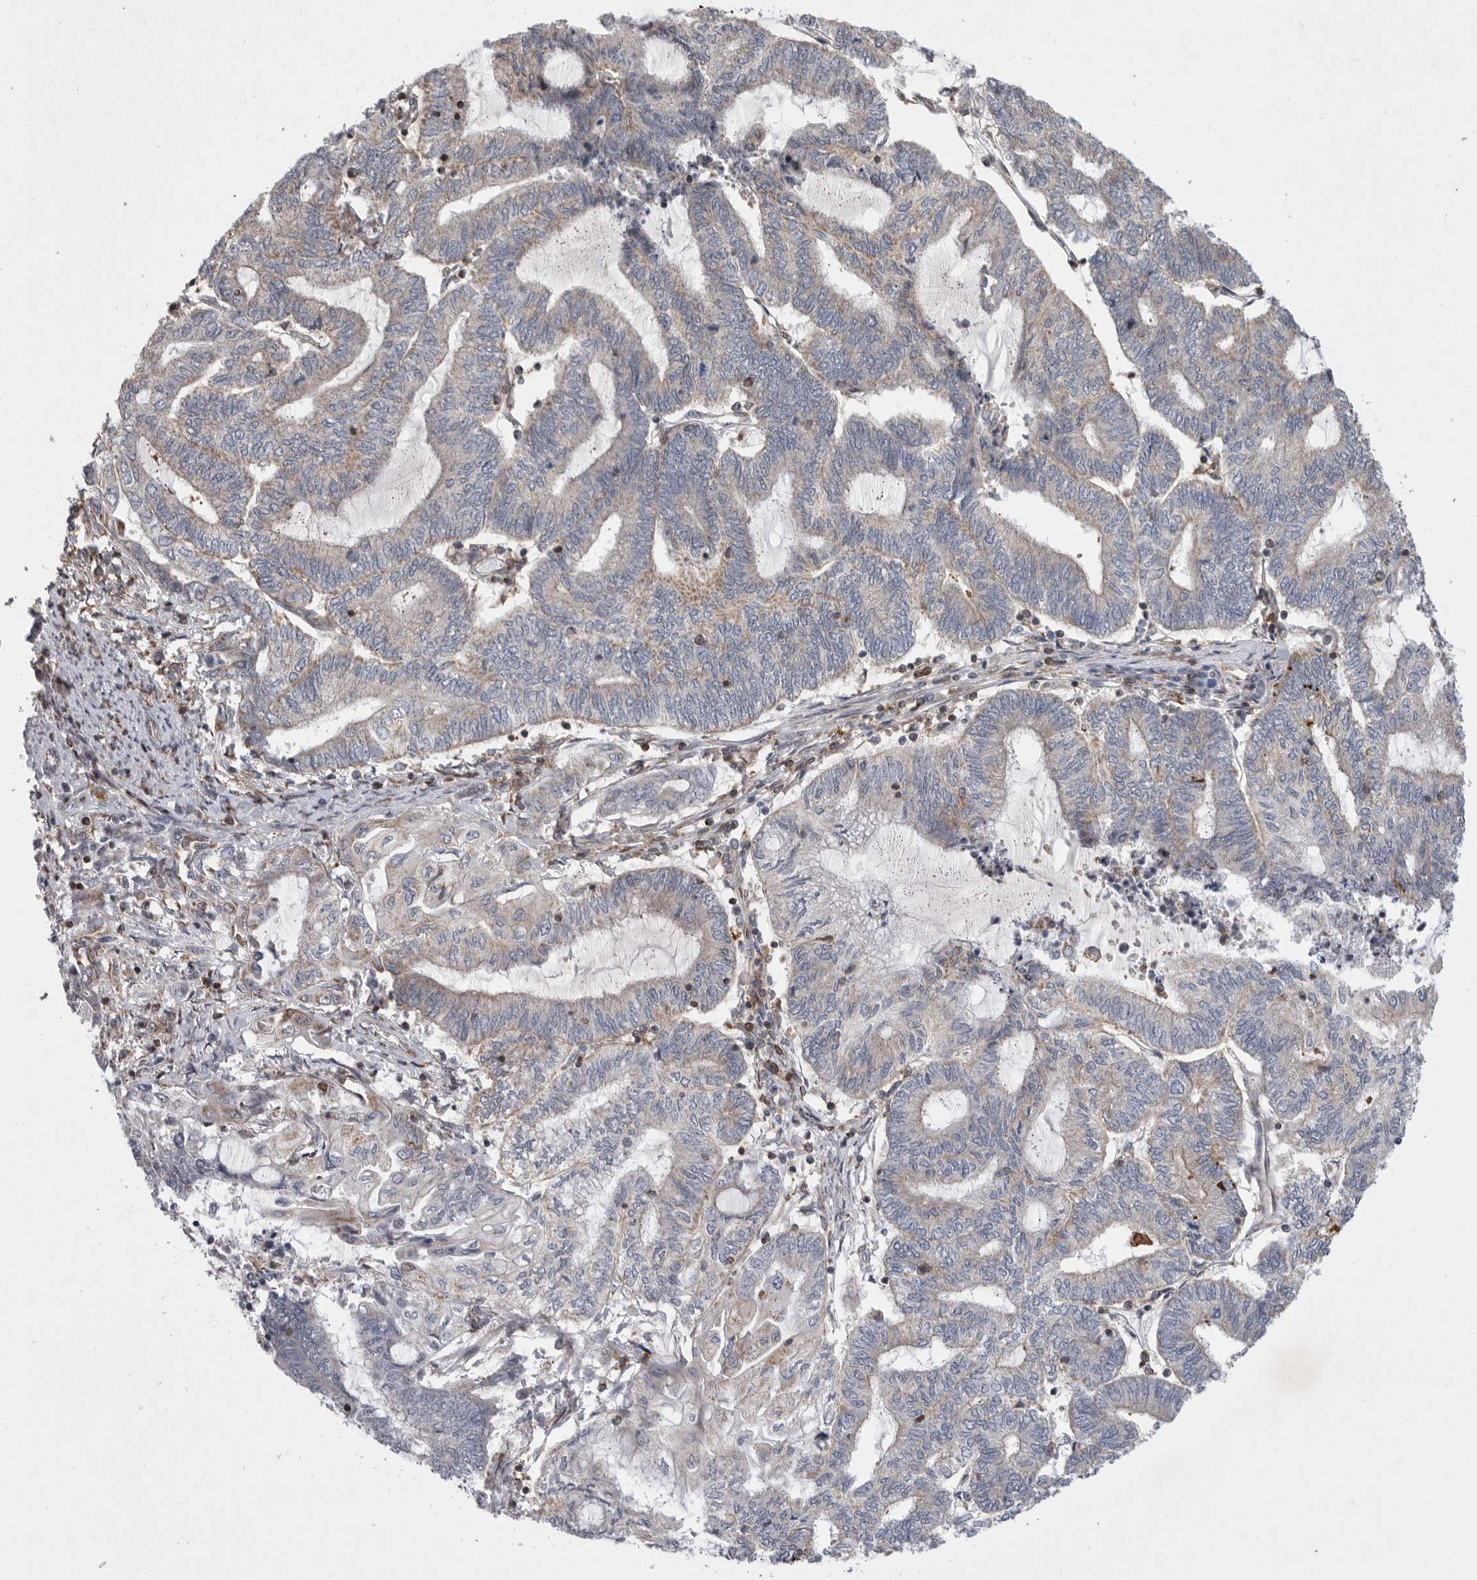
{"staining": {"intensity": "weak", "quantity": "<25%", "location": "cytoplasmic/membranous"}, "tissue": "endometrial cancer", "cell_type": "Tumor cells", "image_type": "cancer", "snomed": [{"axis": "morphology", "description": "Adenocarcinoma, NOS"}, {"axis": "topography", "description": "Uterus"}, {"axis": "topography", "description": "Endometrium"}], "caption": "Micrograph shows no significant protein expression in tumor cells of endometrial adenocarcinoma. The staining is performed using DAB brown chromogen with nuclei counter-stained in using hematoxylin.", "gene": "MPZL1", "patient": {"sex": "female", "age": 70}}